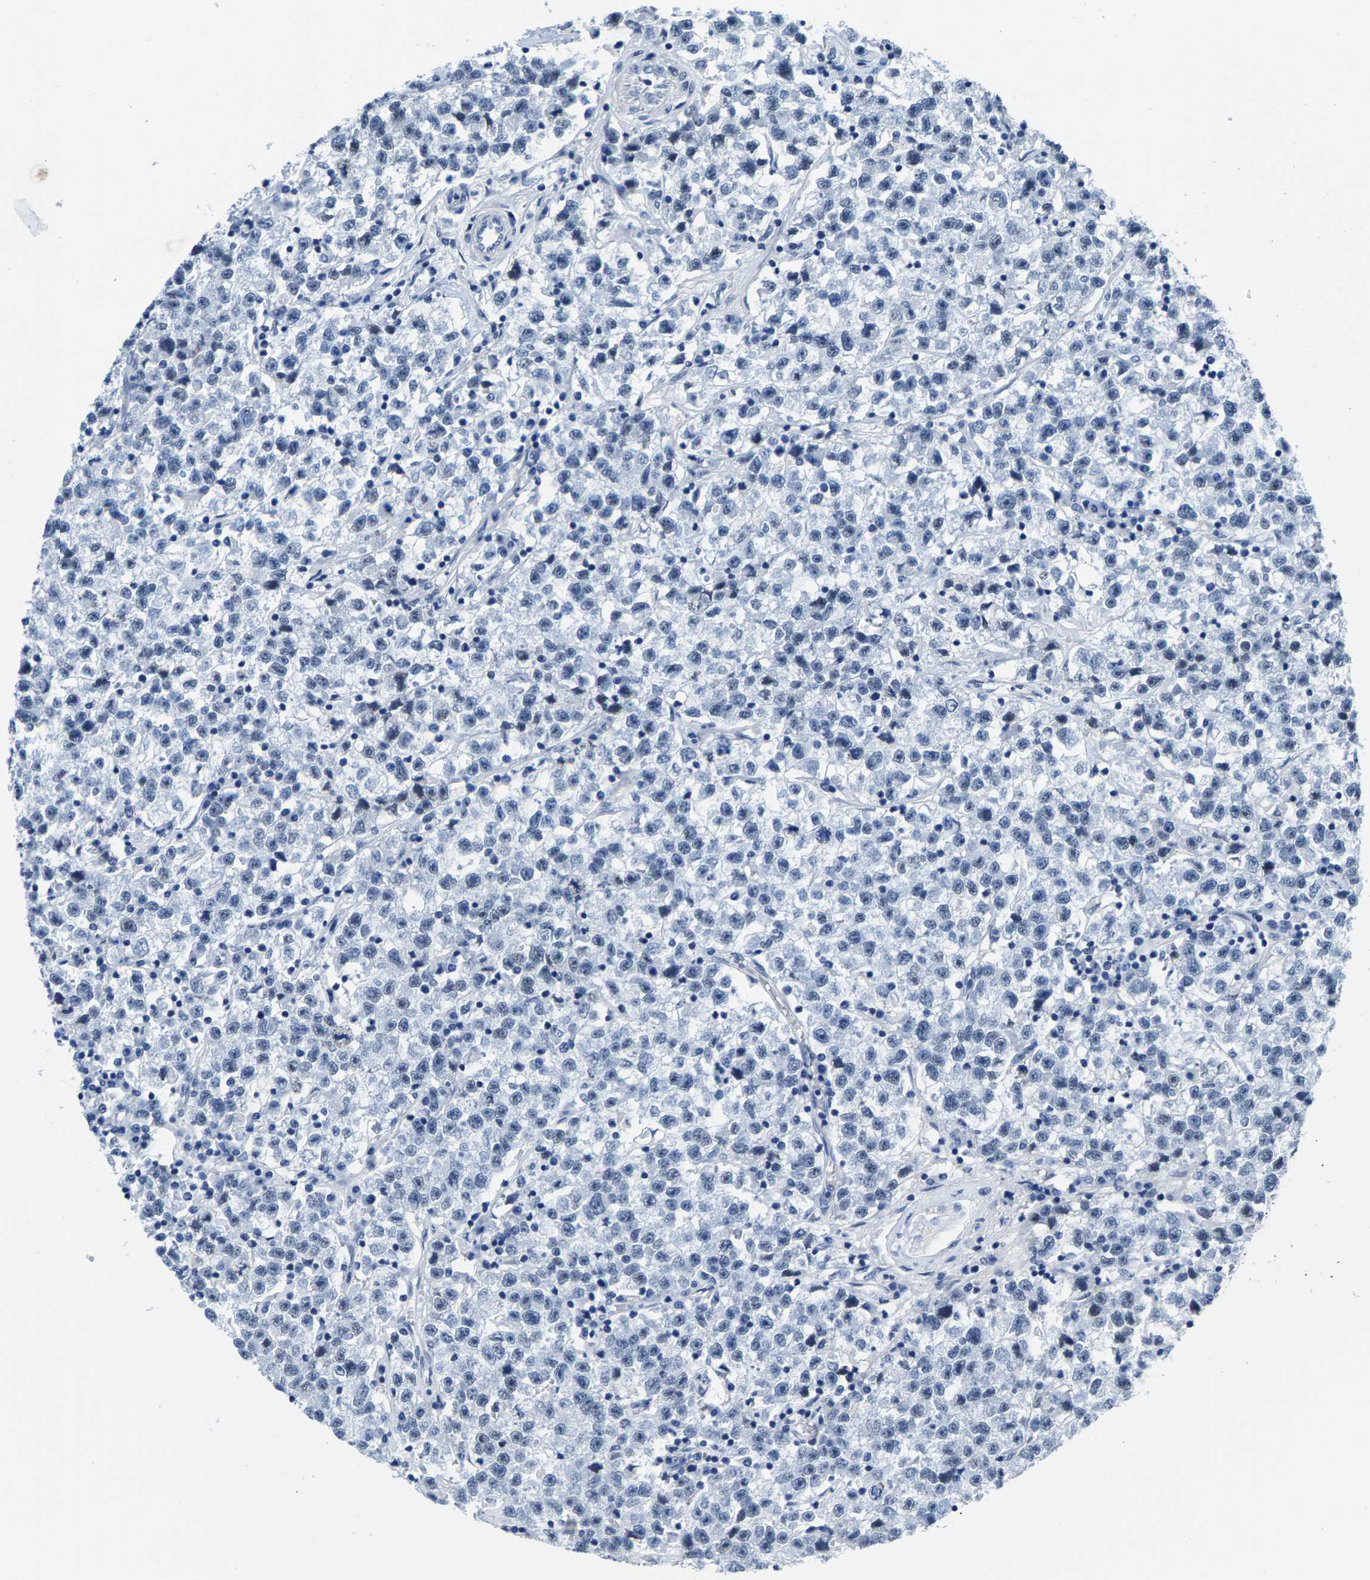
{"staining": {"intensity": "negative", "quantity": "none", "location": "none"}, "tissue": "testis cancer", "cell_type": "Tumor cells", "image_type": "cancer", "snomed": [{"axis": "morphology", "description": "Seminoma, NOS"}, {"axis": "topography", "description": "Testis"}], "caption": "A histopathology image of testis cancer (seminoma) stained for a protein exhibits no brown staining in tumor cells.", "gene": "SSH3", "patient": {"sex": "male", "age": 22}}